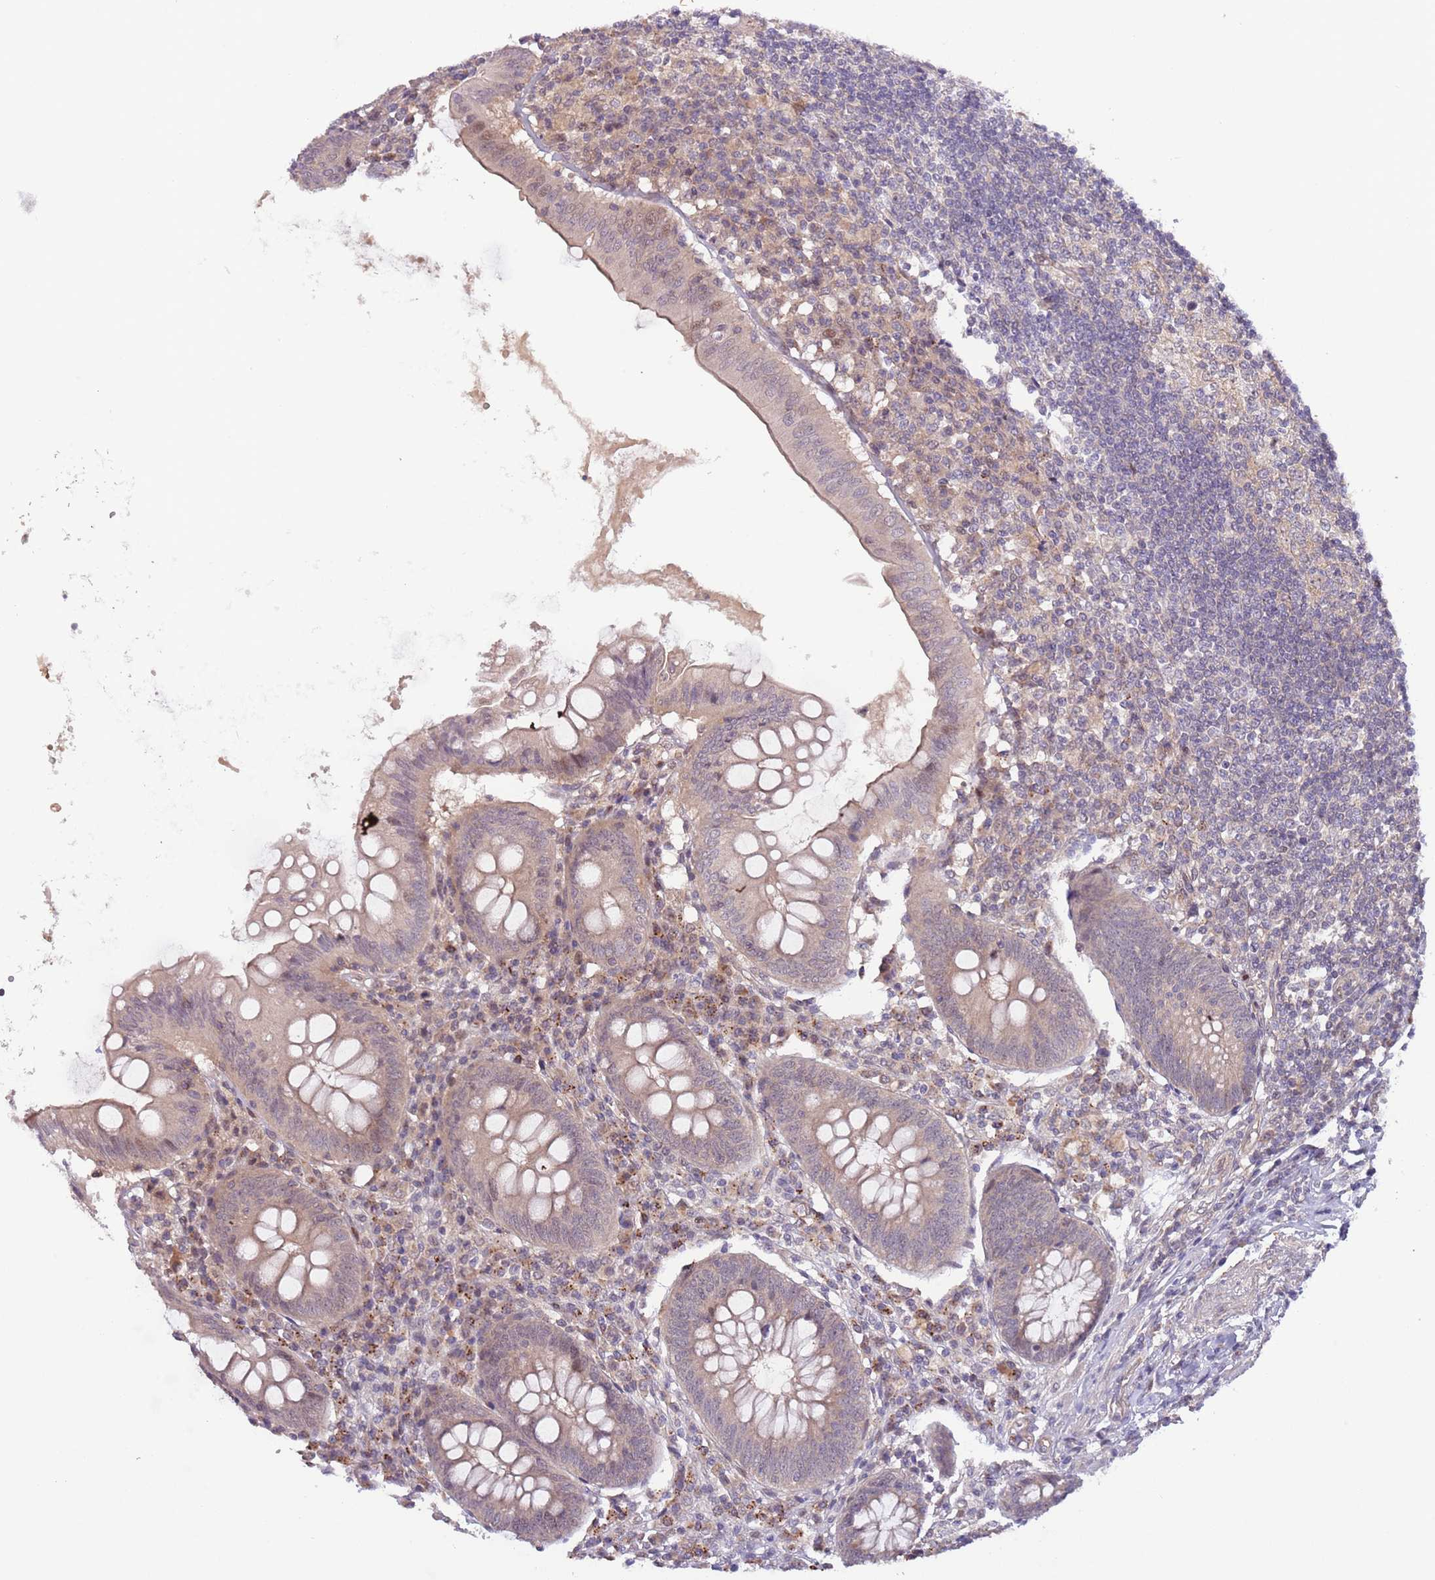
{"staining": {"intensity": "weak", "quantity": "25%-75%", "location": "cytoplasmic/membranous"}, "tissue": "appendix", "cell_type": "Glandular cells", "image_type": "normal", "snomed": [{"axis": "morphology", "description": "Normal tissue, NOS"}, {"axis": "topography", "description": "Appendix"}], "caption": "DAB immunohistochemical staining of normal human appendix demonstrates weak cytoplasmic/membranous protein positivity in about 25%-75% of glandular cells.", "gene": "PRR16", "patient": {"sex": "female", "age": 54}}